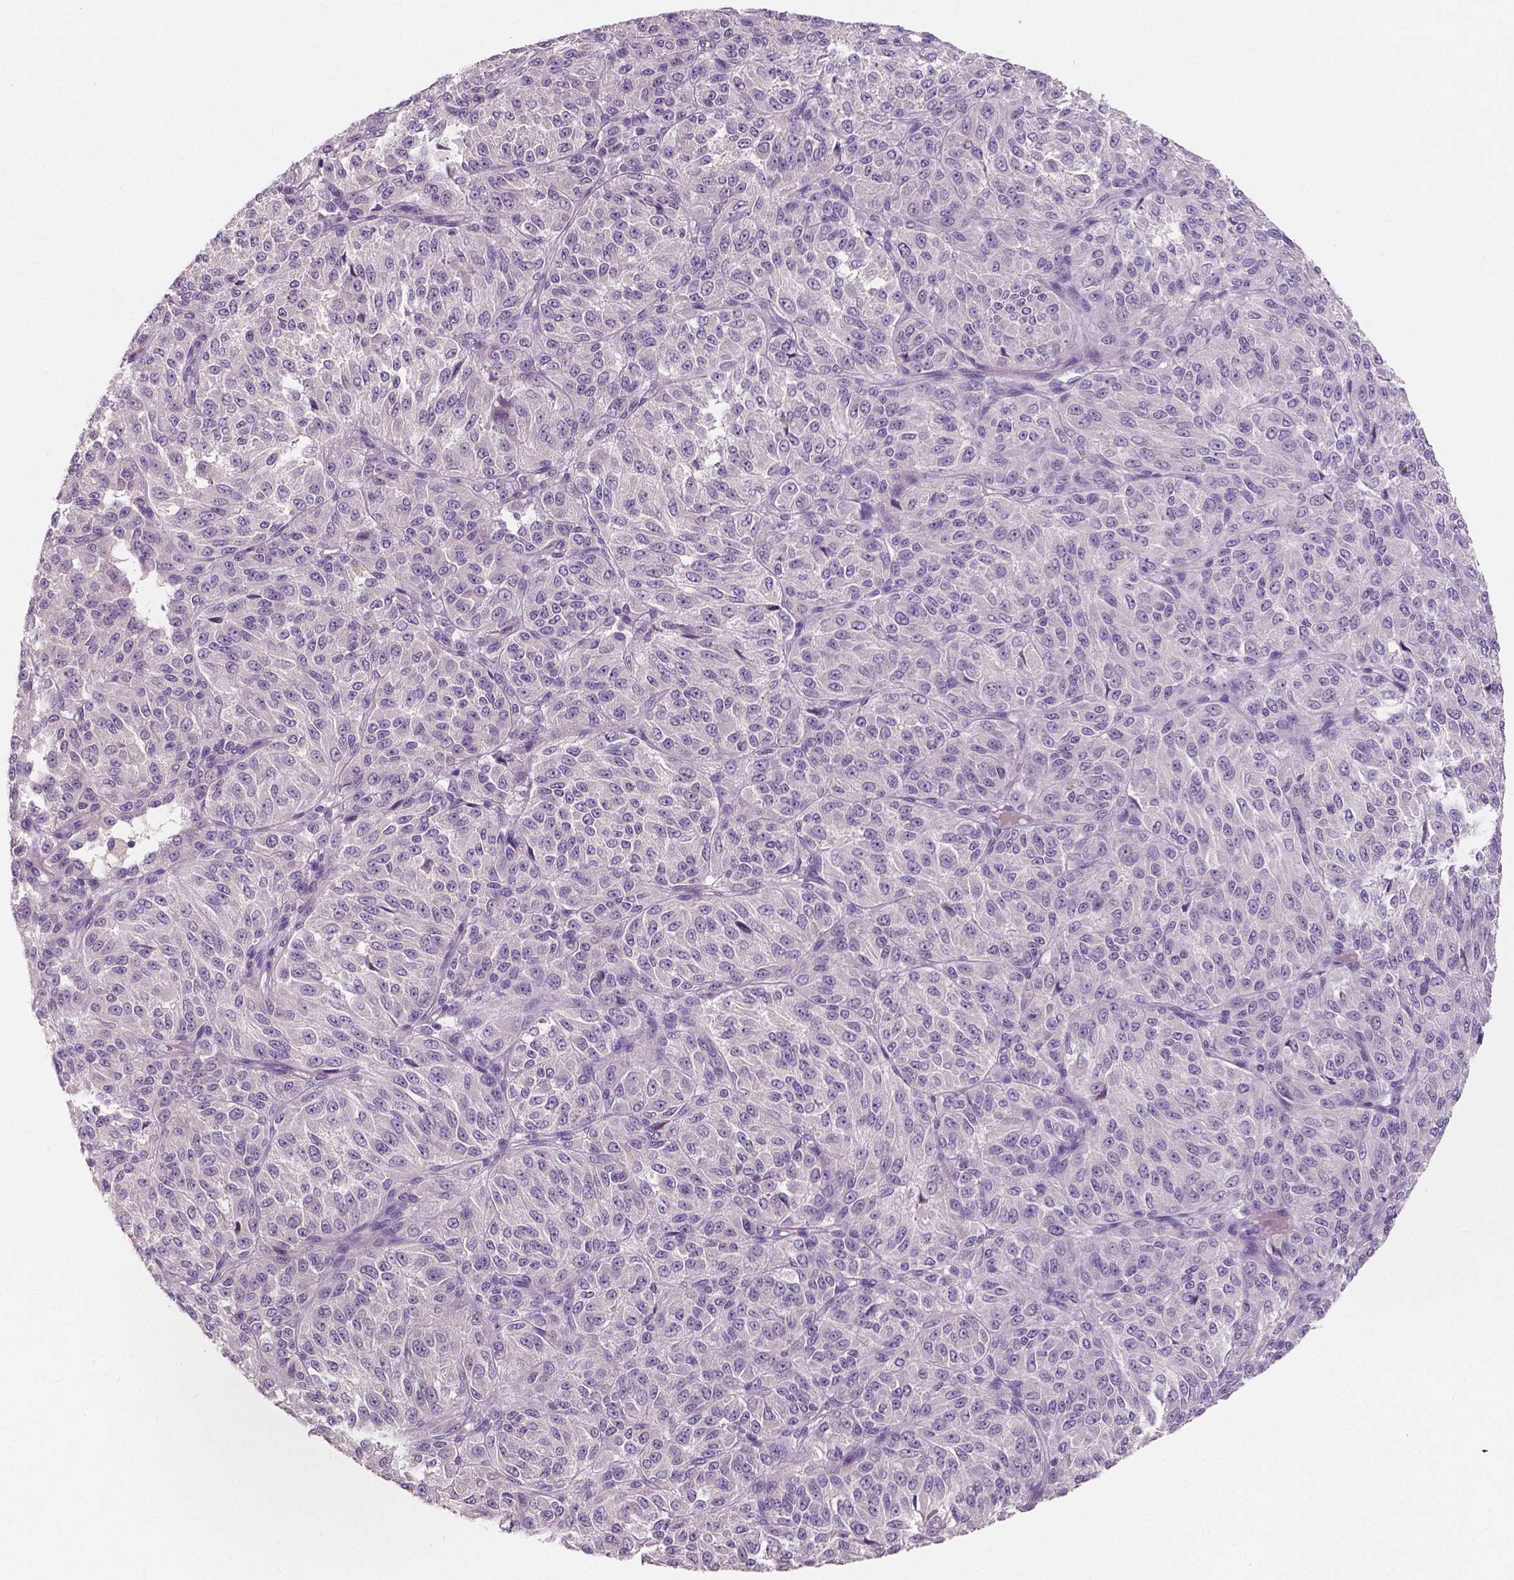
{"staining": {"intensity": "negative", "quantity": "none", "location": "none"}, "tissue": "melanoma", "cell_type": "Tumor cells", "image_type": "cancer", "snomed": [{"axis": "morphology", "description": "Malignant melanoma, Metastatic site"}, {"axis": "topography", "description": "Brain"}], "caption": "Tumor cells are negative for protein expression in human melanoma.", "gene": "LSM14B", "patient": {"sex": "female", "age": 56}}